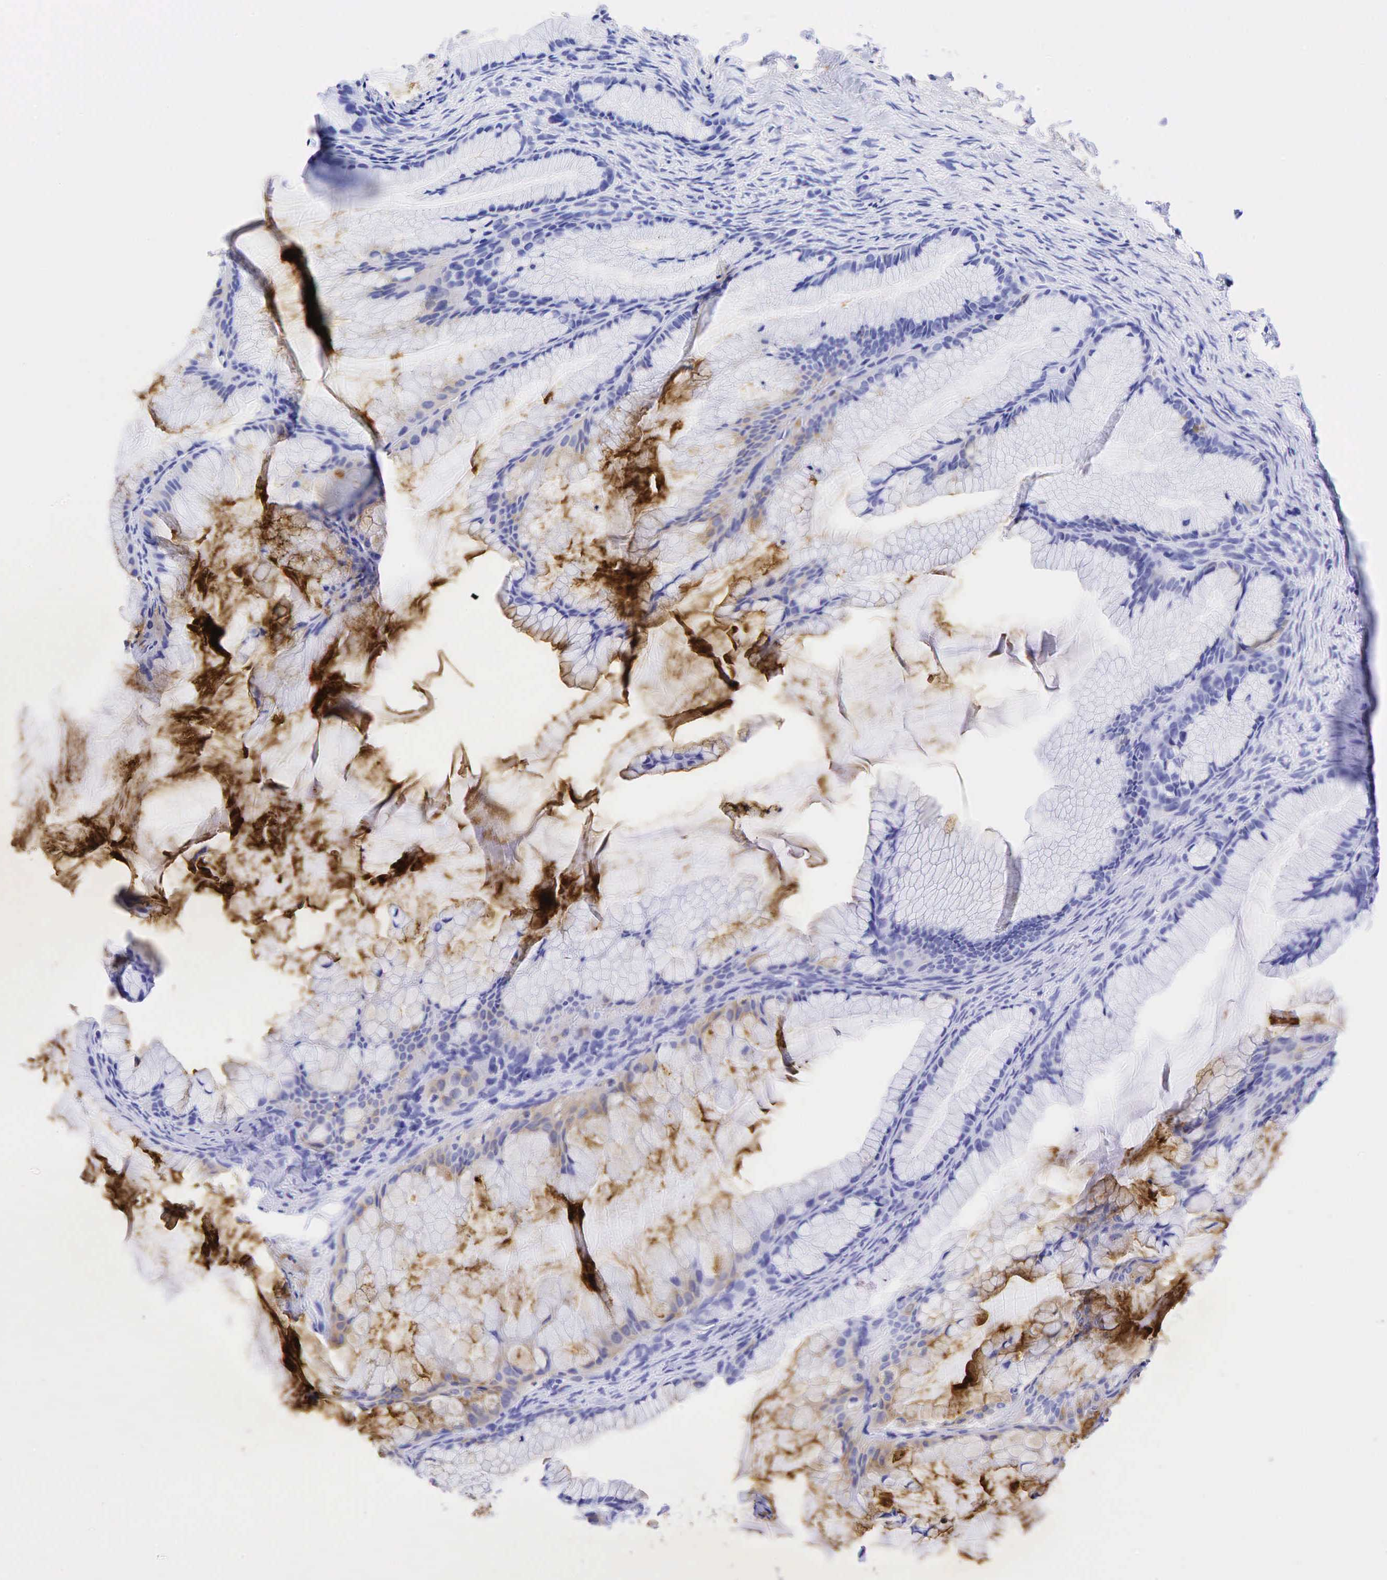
{"staining": {"intensity": "moderate", "quantity": "<25%", "location": "cytoplasmic/membranous"}, "tissue": "ovarian cancer", "cell_type": "Tumor cells", "image_type": "cancer", "snomed": [{"axis": "morphology", "description": "Cystadenocarcinoma, mucinous, NOS"}, {"axis": "topography", "description": "Ovary"}], "caption": "High-power microscopy captured an IHC photomicrograph of ovarian cancer (mucinous cystadenocarcinoma), revealing moderate cytoplasmic/membranous staining in about <25% of tumor cells.", "gene": "CEACAM5", "patient": {"sex": "female", "age": 41}}